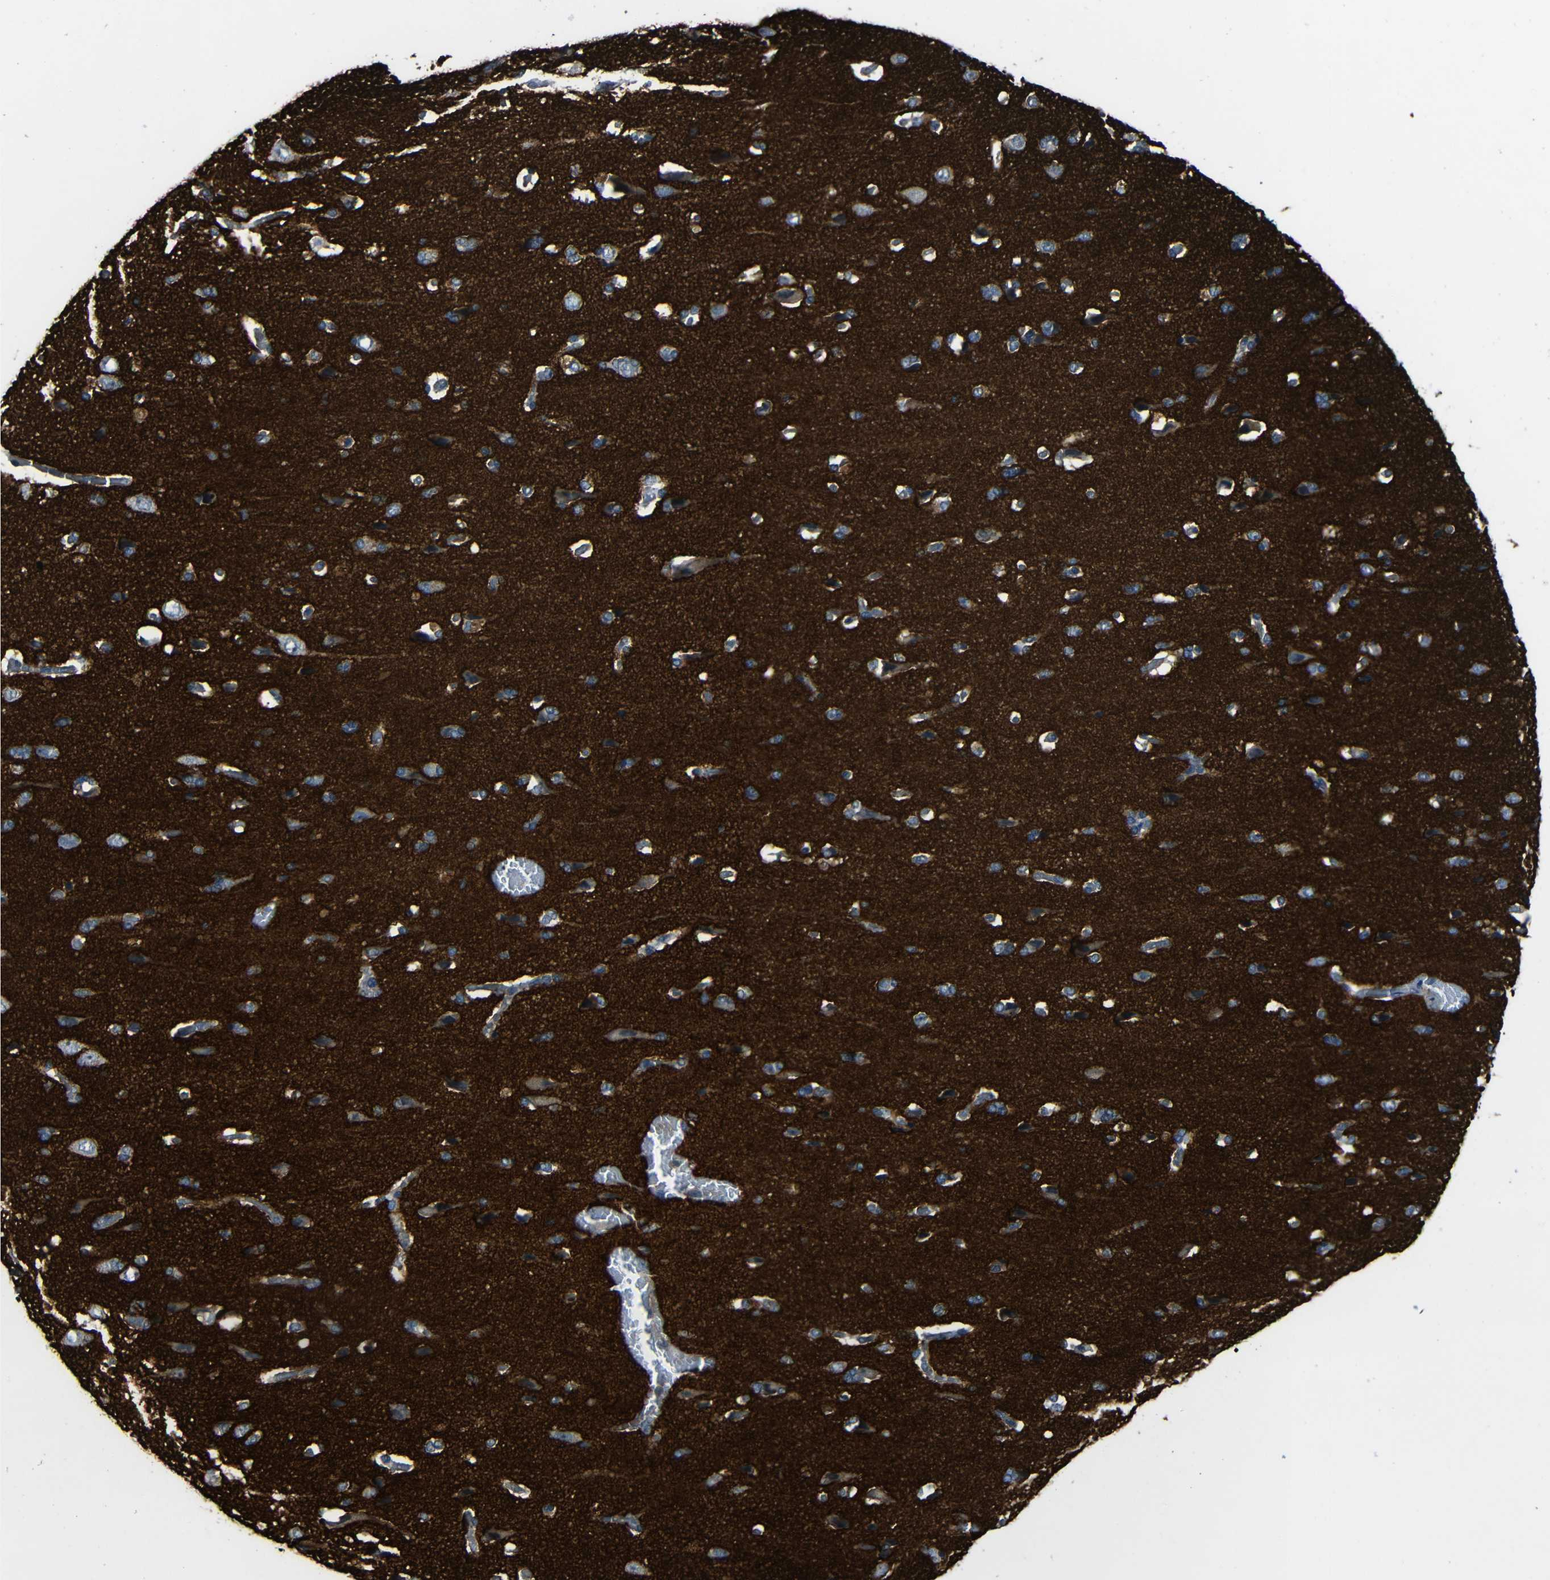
{"staining": {"intensity": "moderate", "quantity": ">75%", "location": "cytoplasmic/membranous"}, "tissue": "cerebral cortex", "cell_type": "Endothelial cells", "image_type": "normal", "snomed": [{"axis": "morphology", "description": "Normal tissue, NOS"}, {"axis": "topography", "description": "Cerebral cortex"}], "caption": "Immunohistochemical staining of normal human cerebral cortex demonstrates moderate cytoplasmic/membranous protein expression in about >75% of endothelial cells. Nuclei are stained in blue.", "gene": "DNAJC5", "patient": {"sex": "male", "age": 62}}